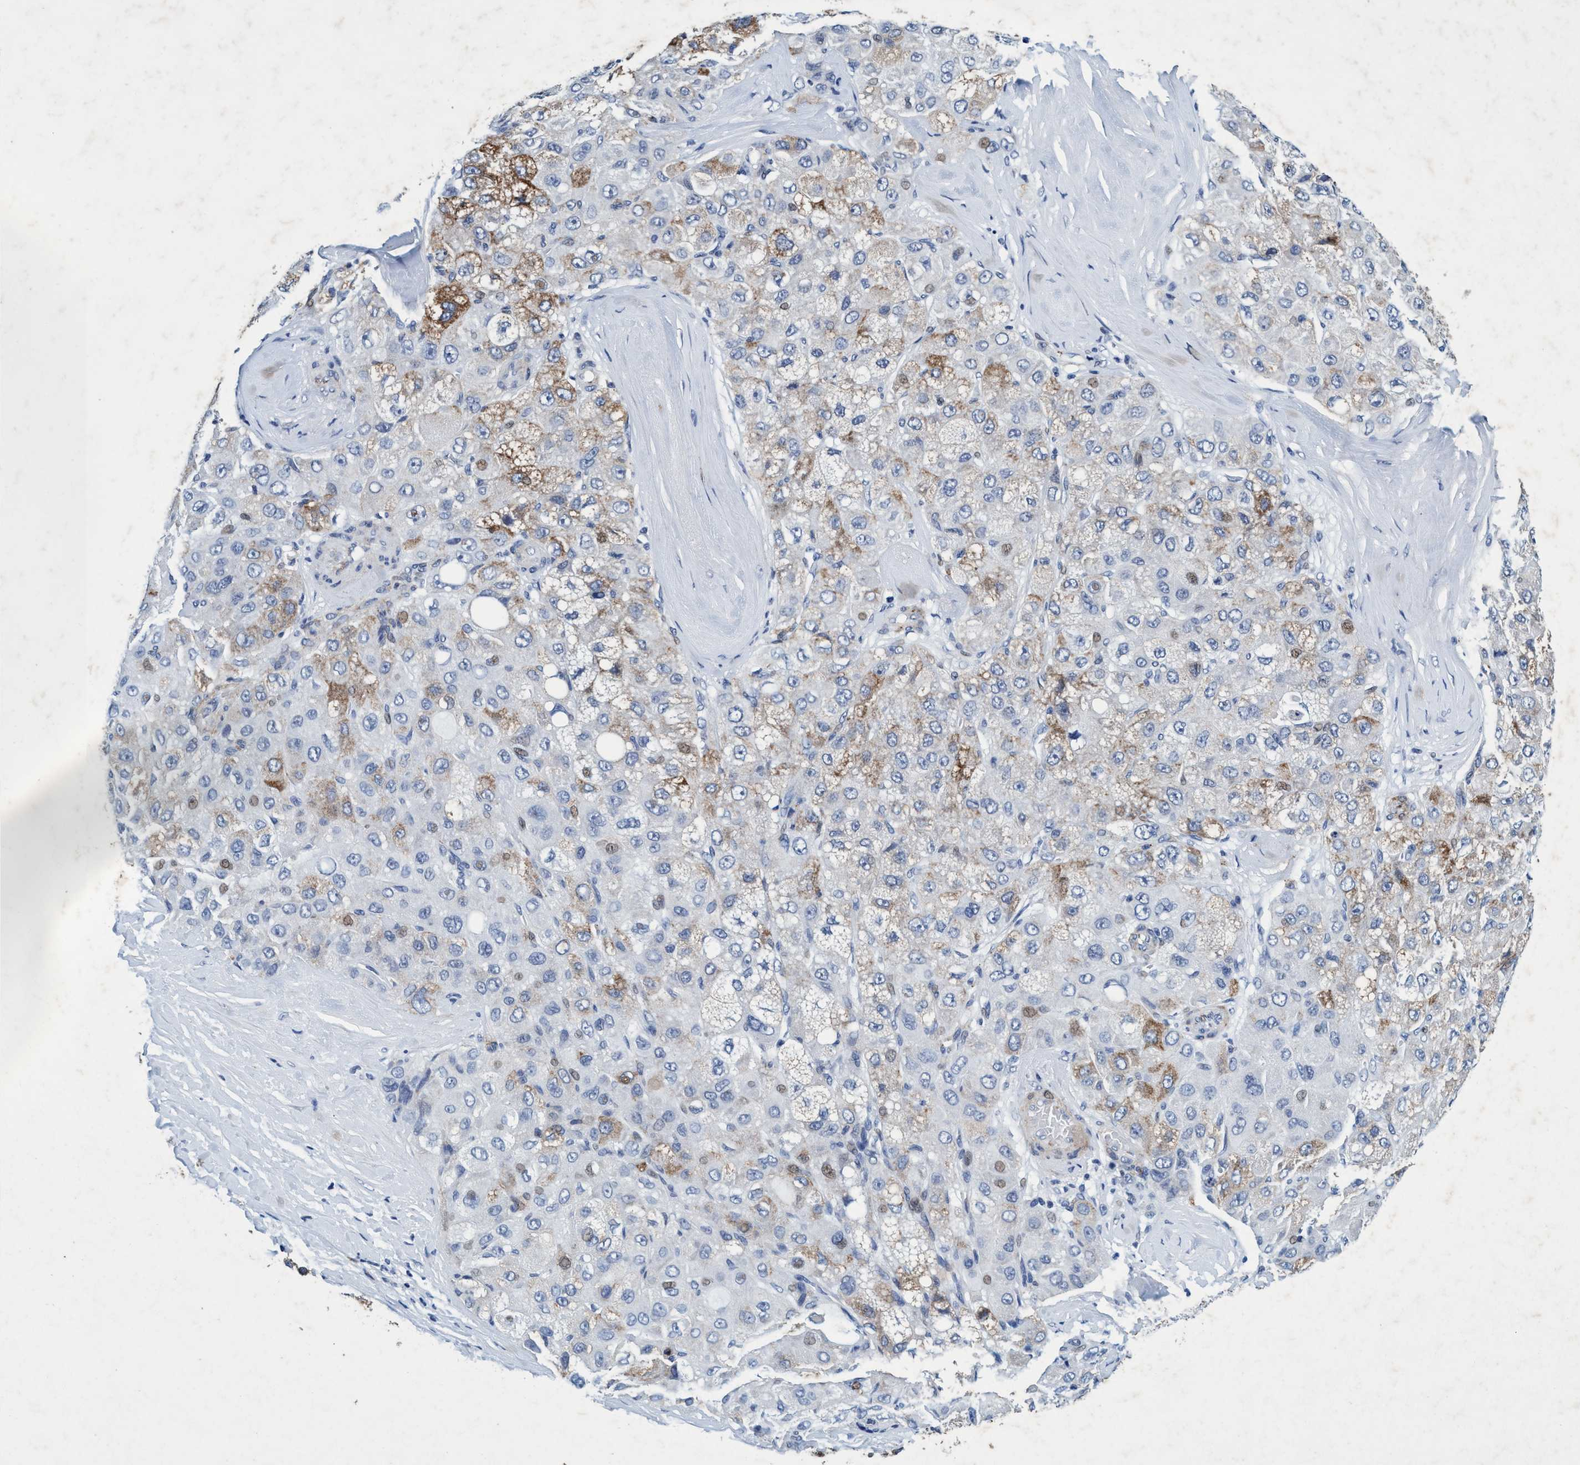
{"staining": {"intensity": "moderate", "quantity": "<25%", "location": "cytoplasmic/membranous"}, "tissue": "liver cancer", "cell_type": "Tumor cells", "image_type": "cancer", "snomed": [{"axis": "morphology", "description": "Carcinoma, Hepatocellular, NOS"}, {"axis": "topography", "description": "Liver"}], "caption": "IHC (DAB (3,3'-diaminobenzidine)) staining of liver cancer (hepatocellular carcinoma) displays moderate cytoplasmic/membranous protein positivity in about <25% of tumor cells.", "gene": "GRB14", "patient": {"sex": "male", "age": 80}}